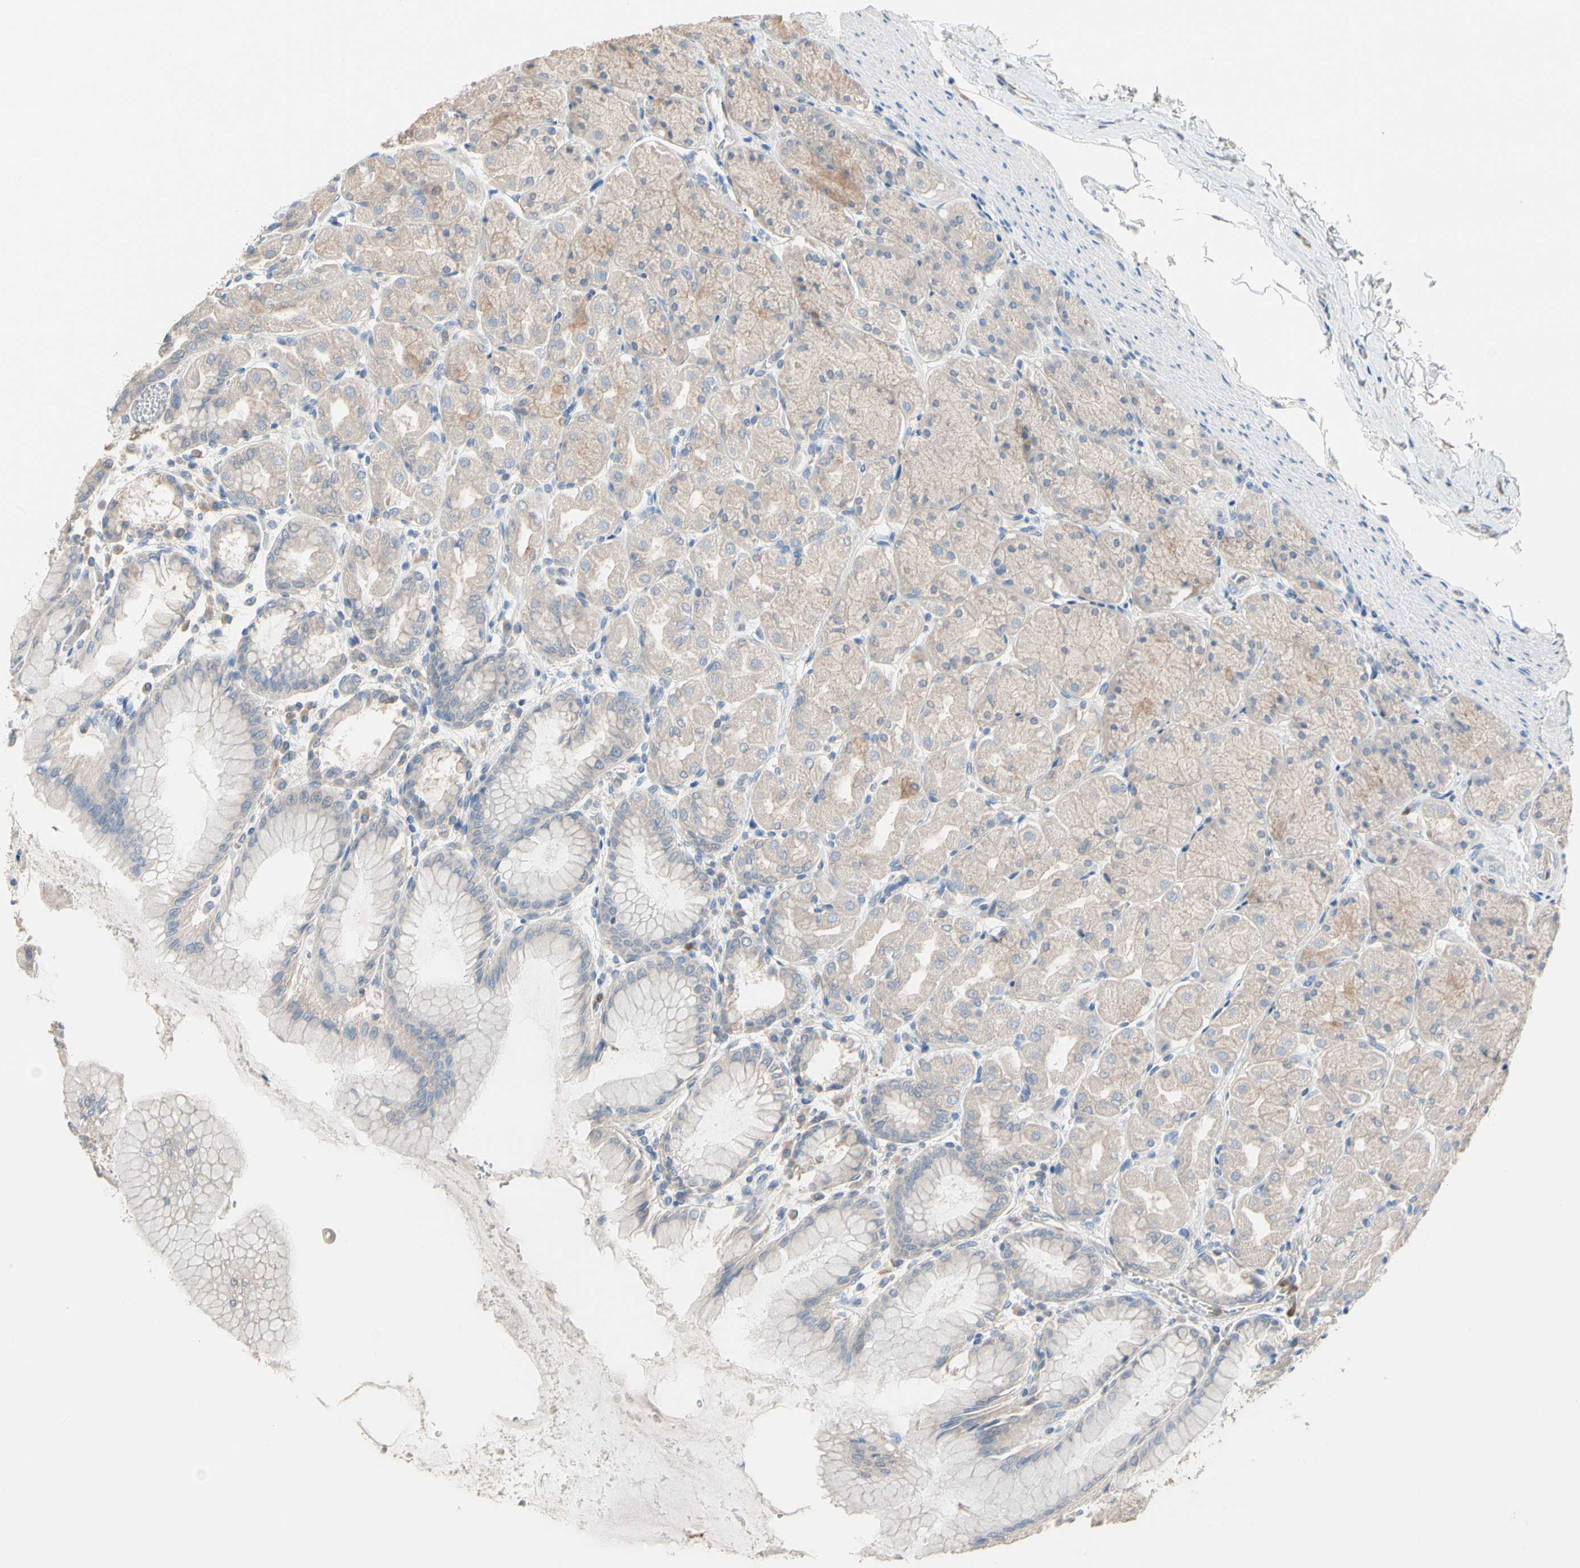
{"staining": {"intensity": "moderate", "quantity": "<25%", "location": "cytoplasmic/membranous"}, "tissue": "stomach", "cell_type": "Glandular cells", "image_type": "normal", "snomed": [{"axis": "morphology", "description": "Normal tissue, NOS"}, {"axis": "topography", "description": "Stomach, upper"}], "caption": "Moderate cytoplasmic/membranous staining is appreciated in approximately <25% of glandular cells in unremarkable stomach. The staining was performed using DAB, with brown indicating positive protein expression. Nuclei are stained blue with hematoxylin.", "gene": "BBOX1", "patient": {"sex": "female", "age": 56}}